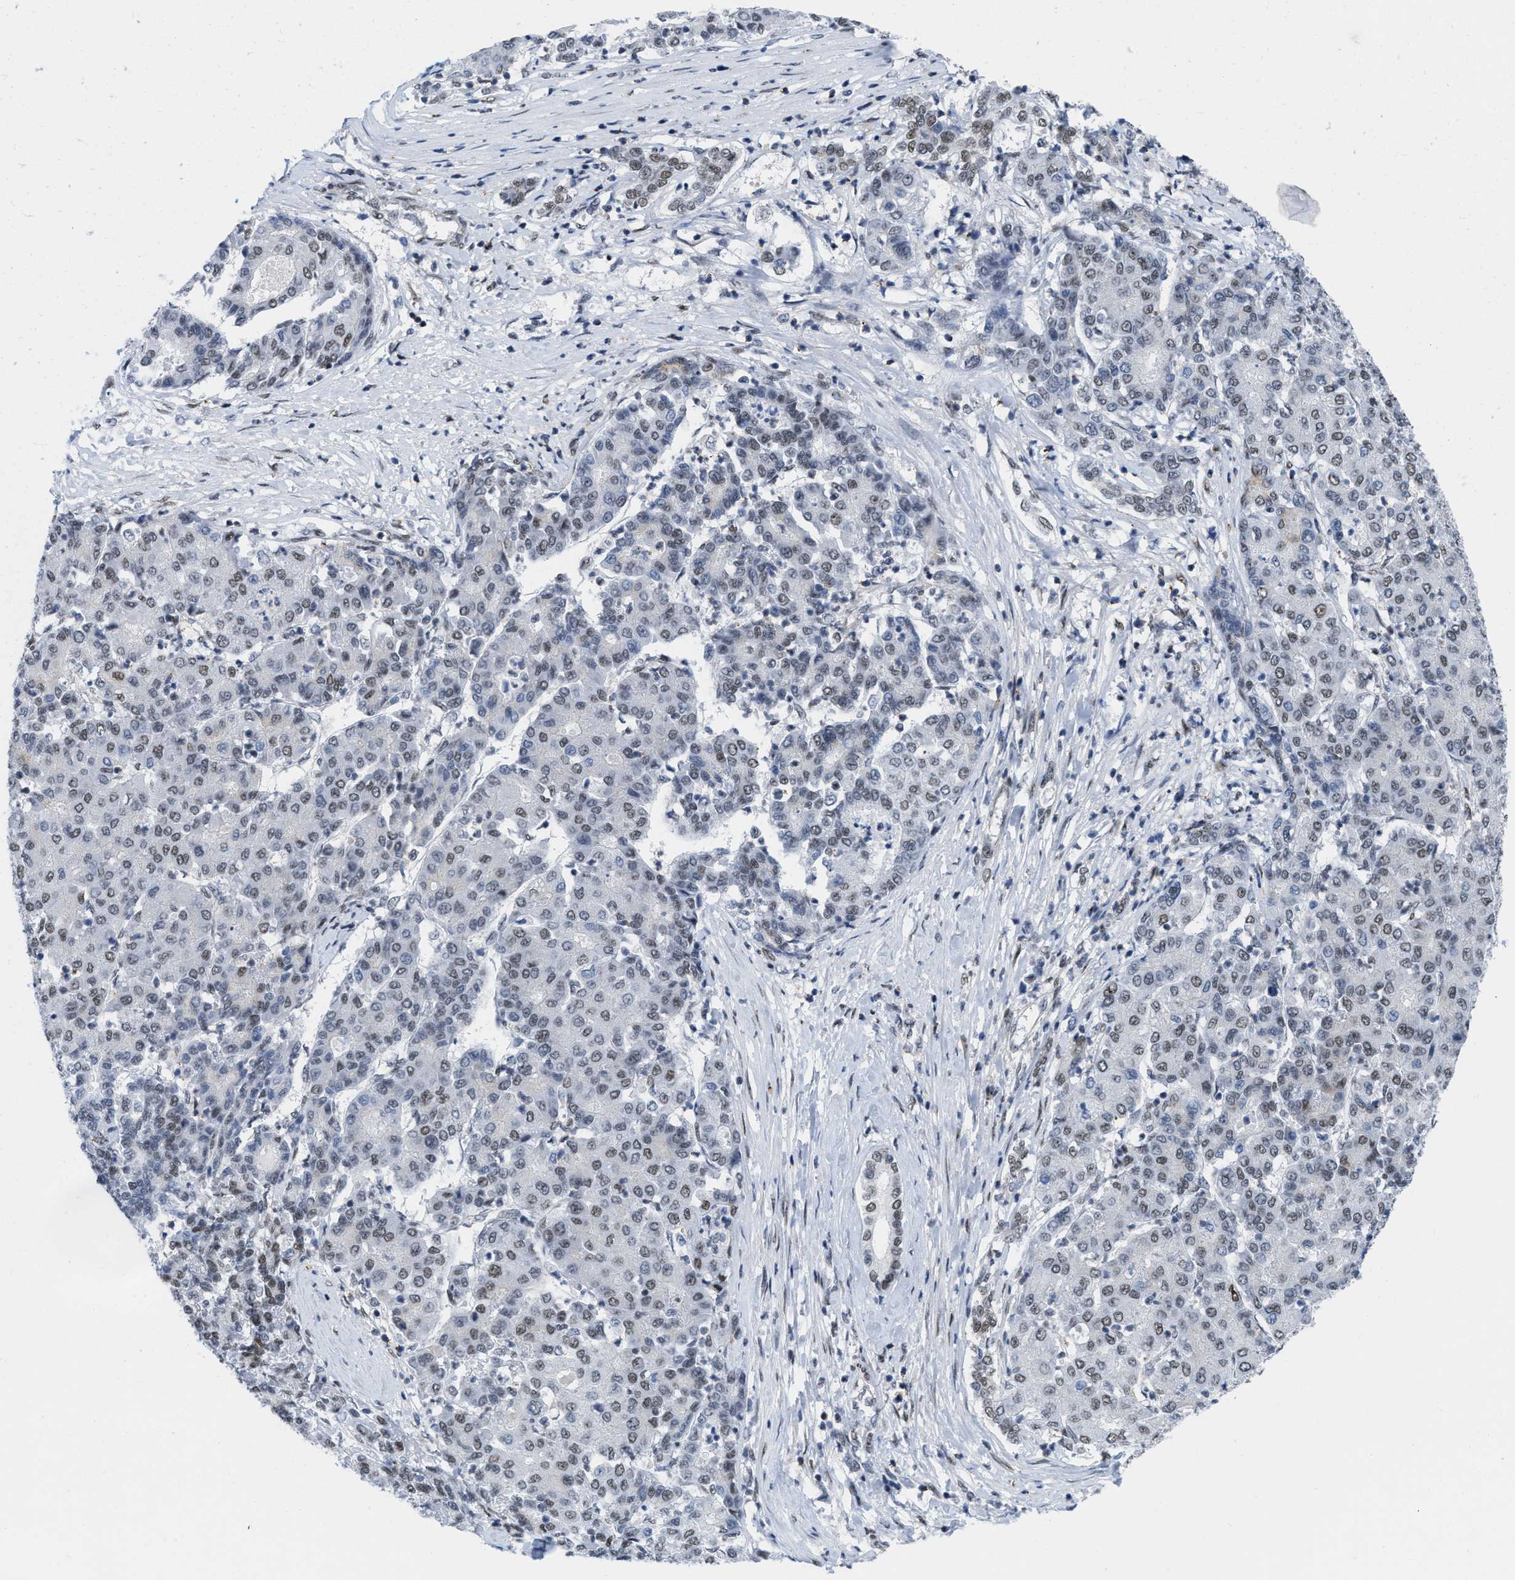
{"staining": {"intensity": "weak", "quantity": "25%-75%", "location": "nuclear"}, "tissue": "liver cancer", "cell_type": "Tumor cells", "image_type": "cancer", "snomed": [{"axis": "morphology", "description": "Carcinoma, Hepatocellular, NOS"}, {"axis": "topography", "description": "Liver"}], "caption": "A brown stain highlights weak nuclear positivity of a protein in hepatocellular carcinoma (liver) tumor cells.", "gene": "MIER1", "patient": {"sex": "male", "age": 65}}